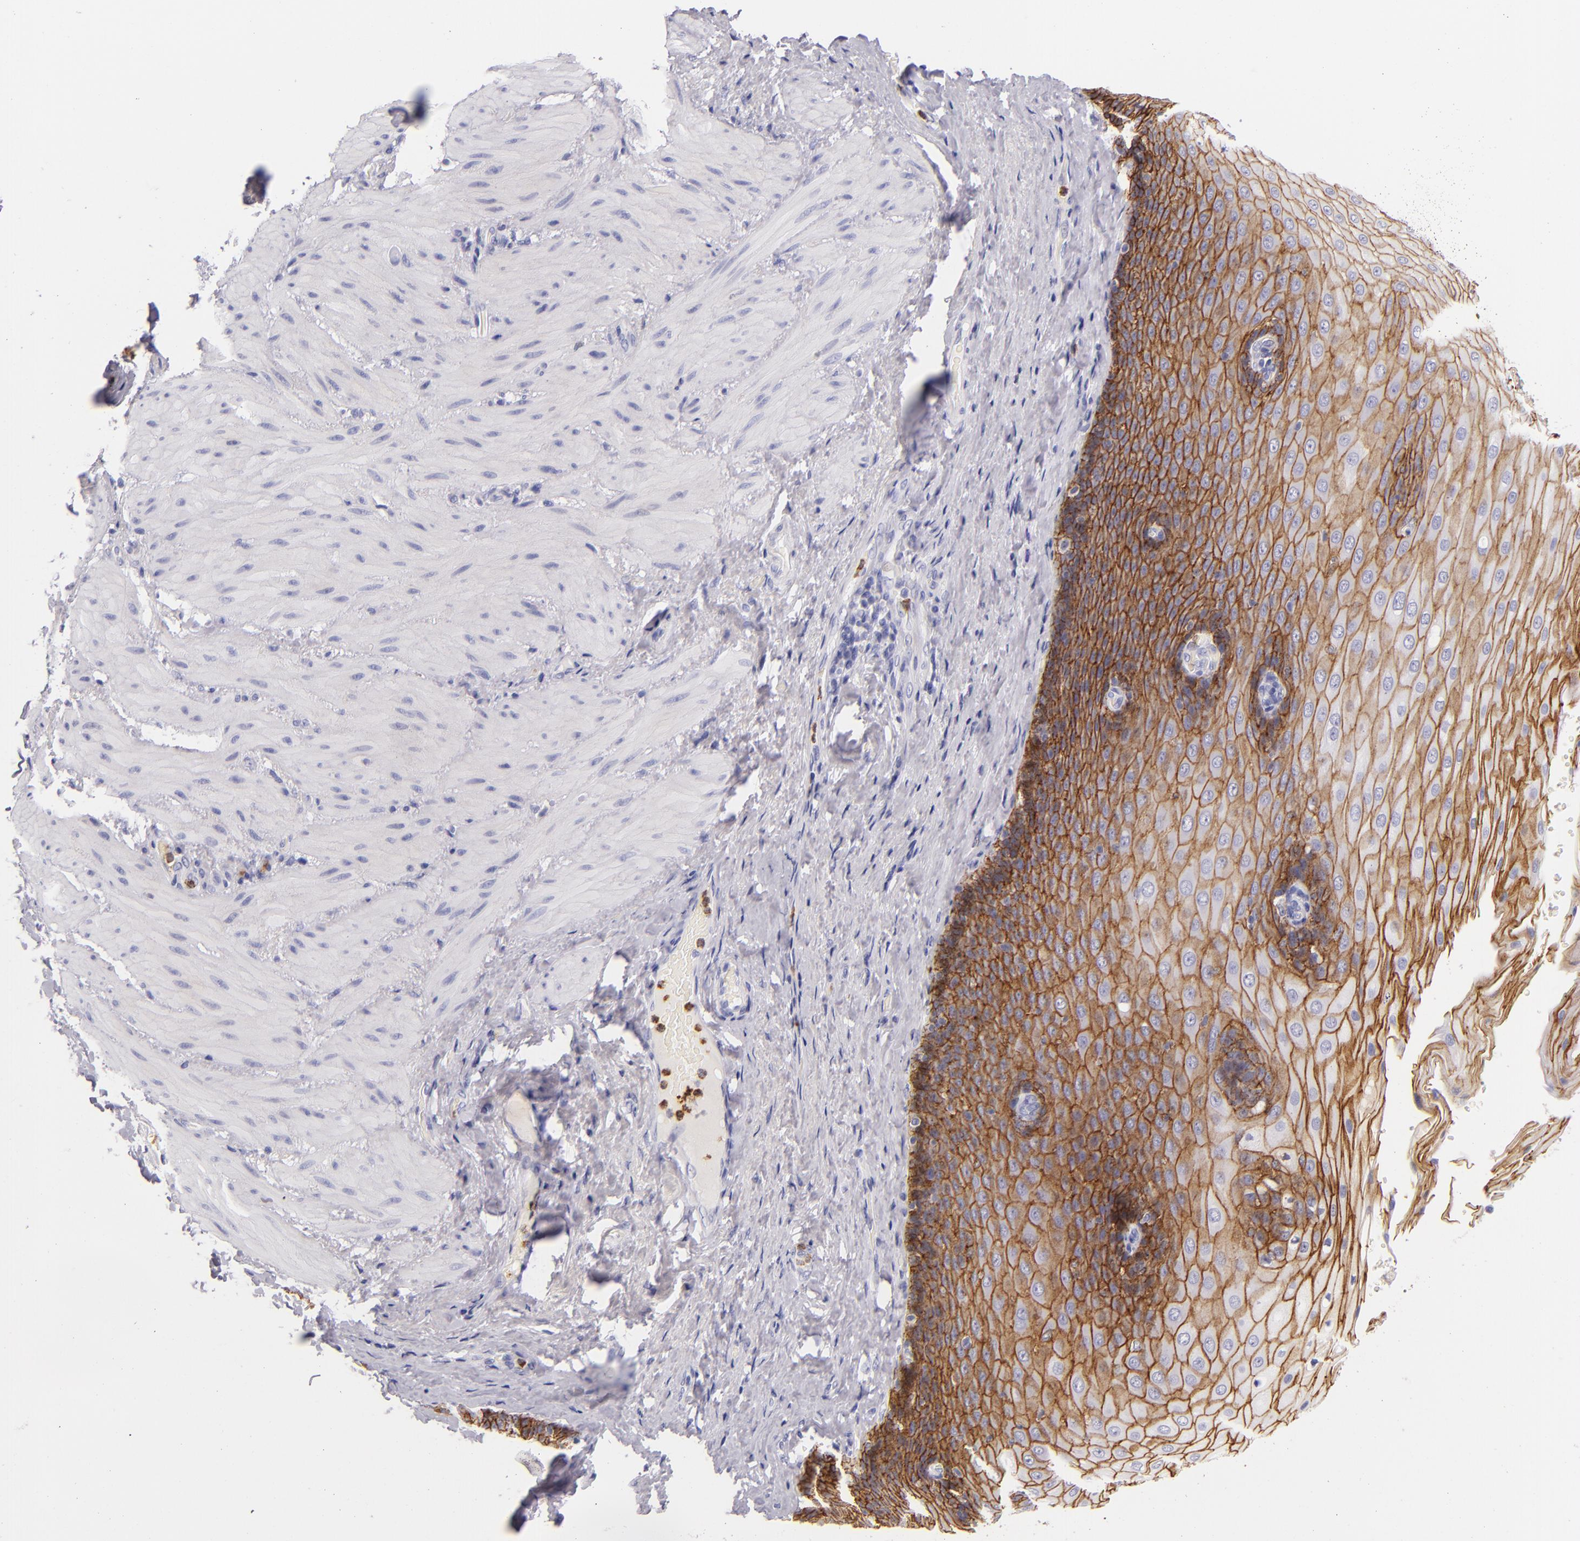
{"staining": {"intensity": "moderate", "quantity": ">75%", "location": "cytoplasmic/membranous"}, "tissue": "esophagus", "cell_type": "Squamous epithelial cells", "image_type": "normal", "snomed": [{"axis": "morphology", "description": "Normal tissue, NOS"}, {"axis": "topography", "description": "Esophagus"}], "caption": "Protein analysis of unremarkable esophagus shows moderate cytoplasmic/membranous positivity in about >75% of squamous epithelial cells.", "gene": "CDH3", "patient": {"sex": "male", "age": 62}}